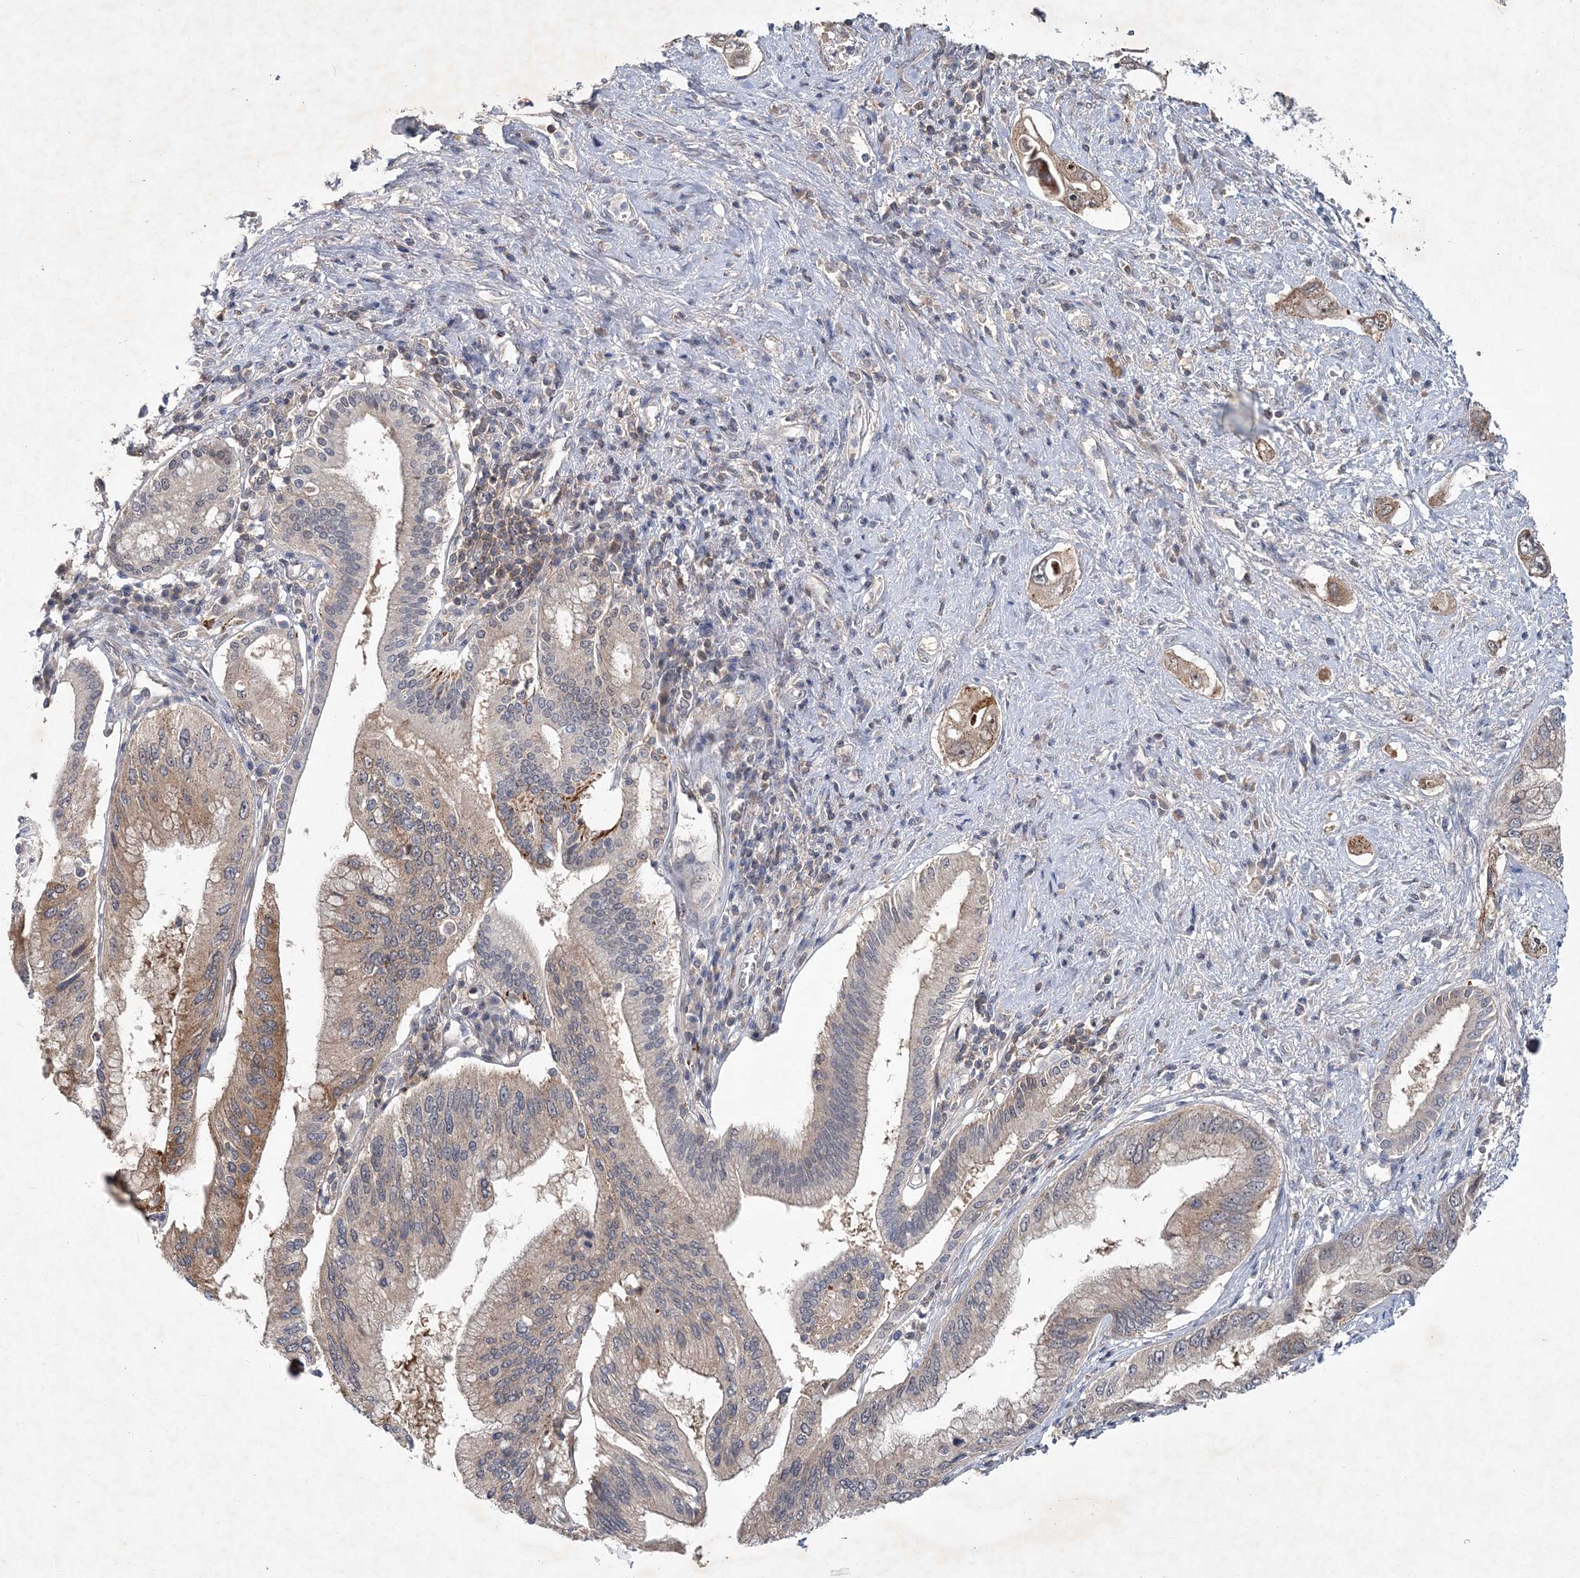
{"staining": {"intensity": "moderate", "quantity": ">75%", "location": "cytoplasmic/membranous"}, "tissue": "pancreatic cancer", "cell_type": "Tumor cells", "image_type": "cancer", "snomed": [{"axis": "morphology", "description": "Inflammation, NOS"}, {"axis": "morphology", "description": "Adenocarcinoma, NOS"}, {"axis": "topography", "description": "Pancreas"}], "caption": "Brown immunohistochemical staining in pancreatic adenocarcinoma demonstrates moderate cytoplasmic/membranous positivity in approximately >75% of tumor cells.", "gene": "RNF25", "patient": {"sex": "female", "age": 56}}